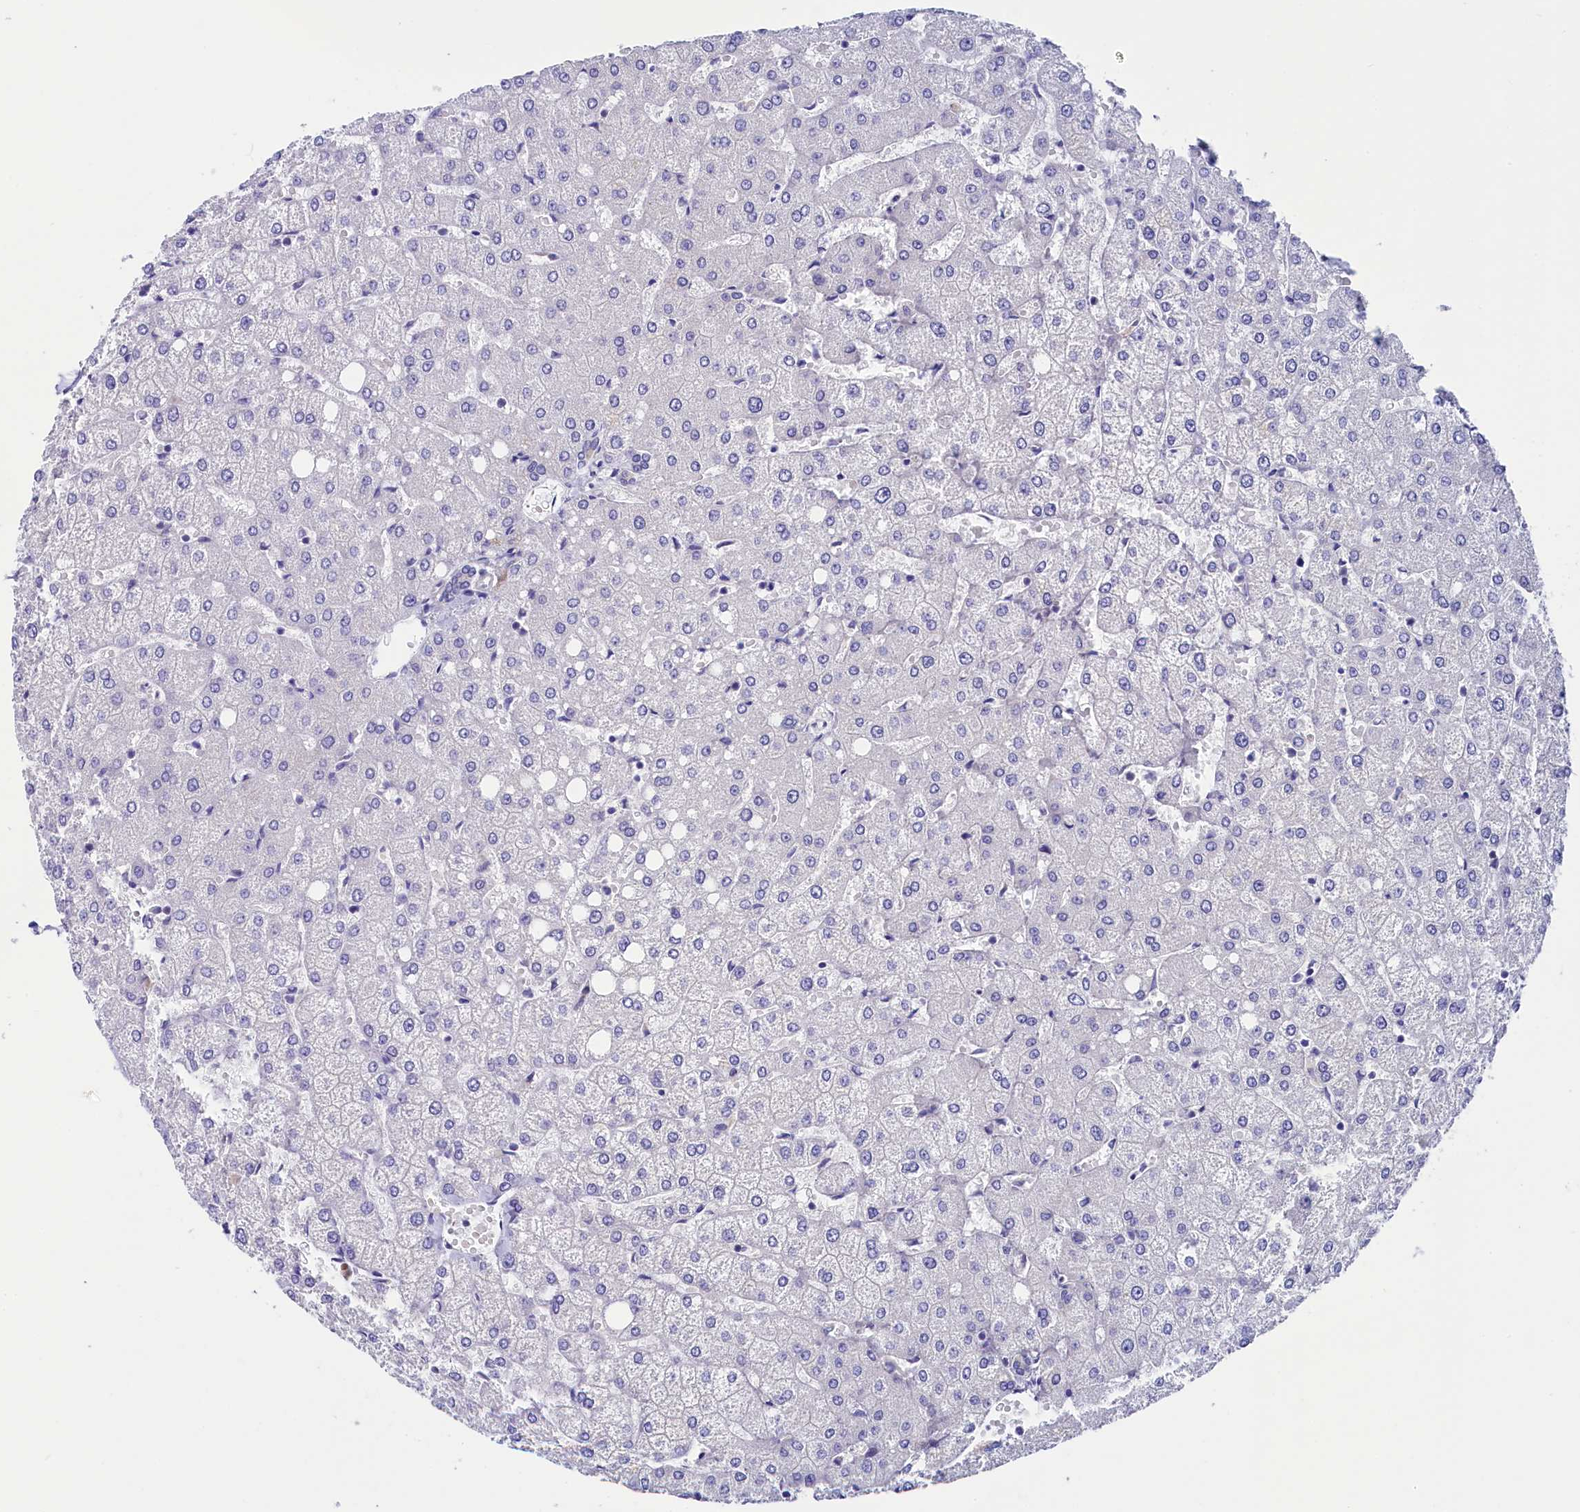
{"staining": {"intensity": "negative", "quantity": "none", "location": "none"}, "tissue": "liver", "cell_type": "Cholangiocytes", "image_type": "normal", "snomed": [{"axis": "morphology", "description": "Normal tissue, NOS"}, {"axis": "topography", "description": "Liver"}], "caption": "IHC micrograph of normal human liver stained for a protein (brown), which demonstrates no positivity in cholangiocytes.", "gene": "CIAPIN1", "patient": {"sex": "female", "age": 54}}